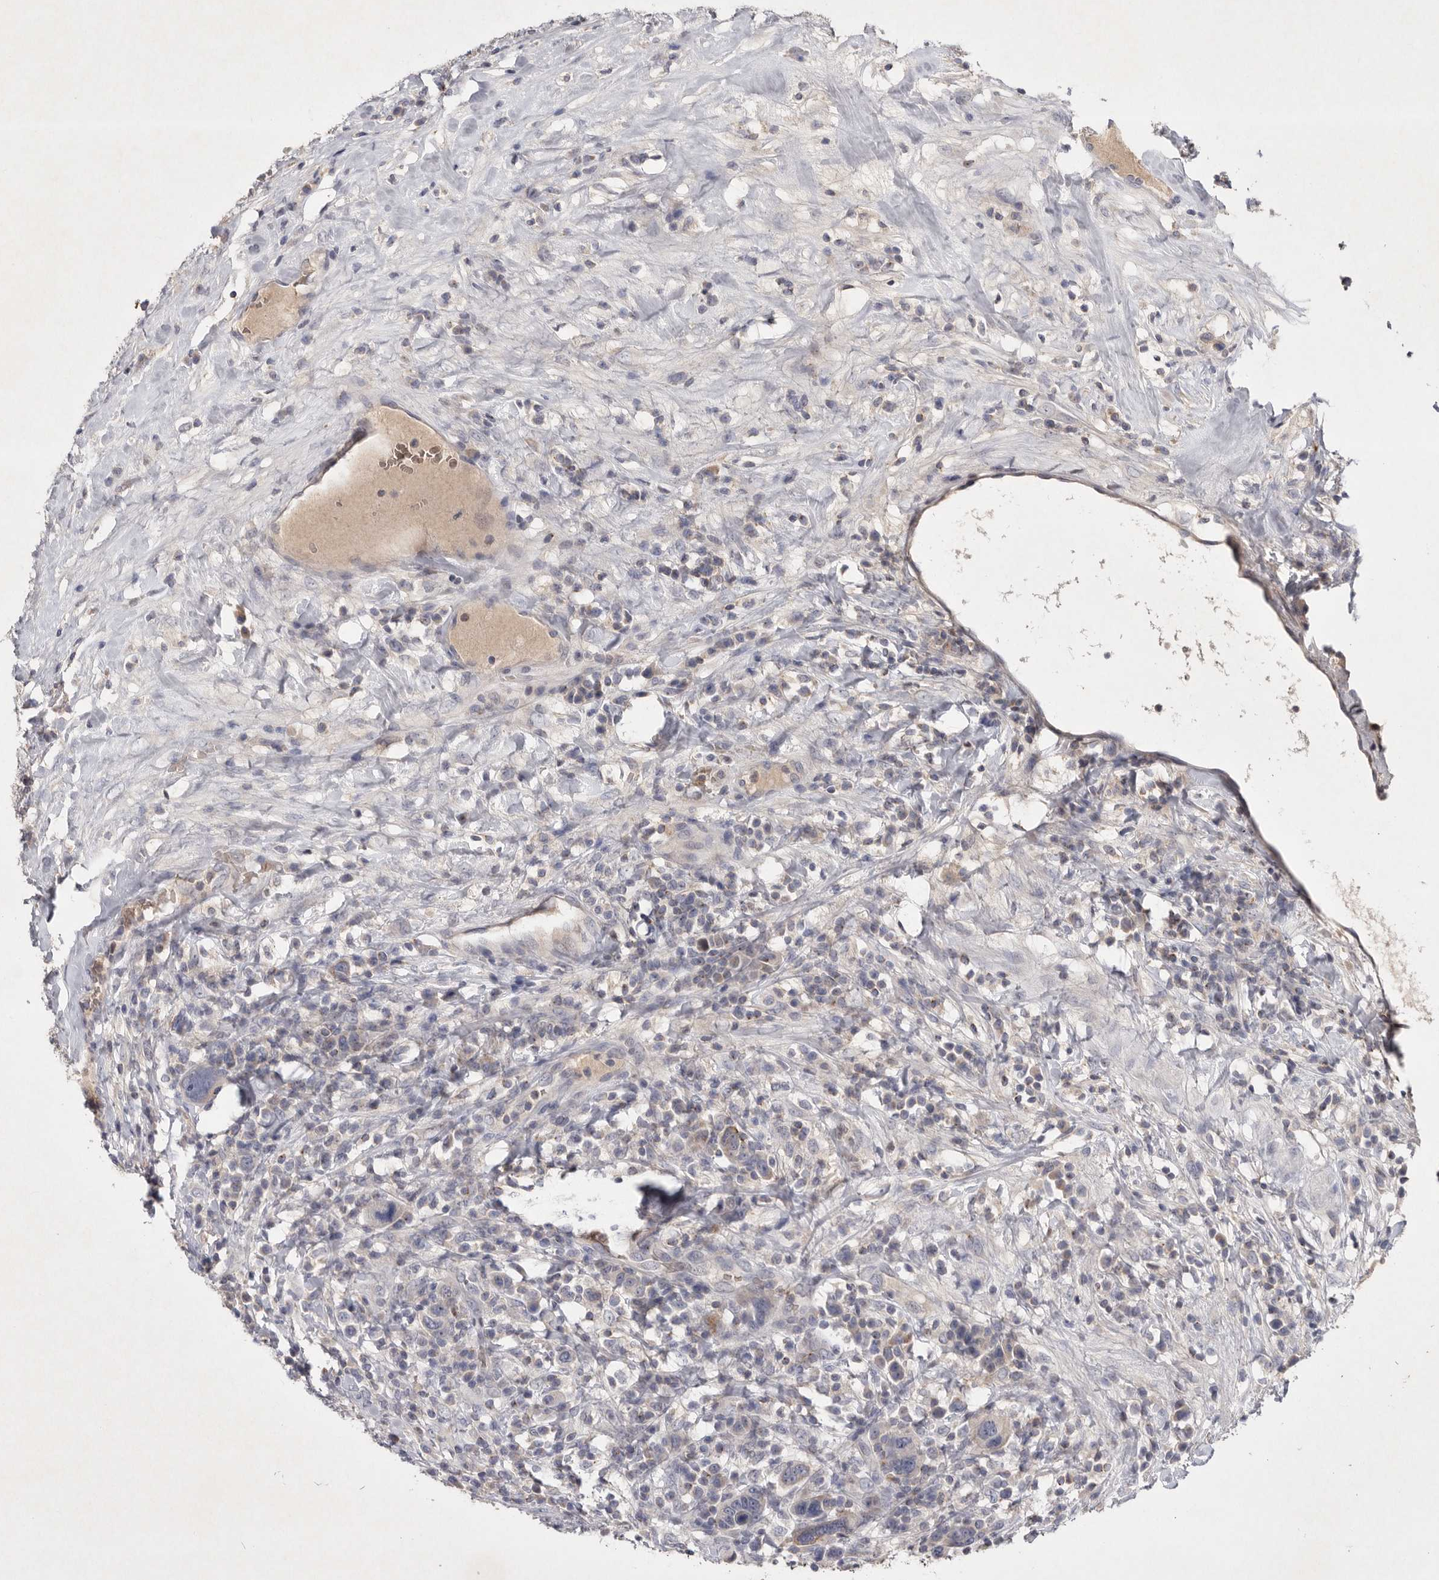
{"staining": {"intensity": "negative", "quantity": "none", "location": "none"}, "tissue": "breast cancer", "cell_type": "Tumor cells", "image_type": "cancer", "snomed": [{"axis": "morphology", "description": "Duct carcinoma"}, {"axis": "topography", "description": "Breast"}], "caption": "Tumor cells show no significant protein staining in breast cancer.", "gene": "TNFSF14", "patient": {"sex": "female", "age": 37}}